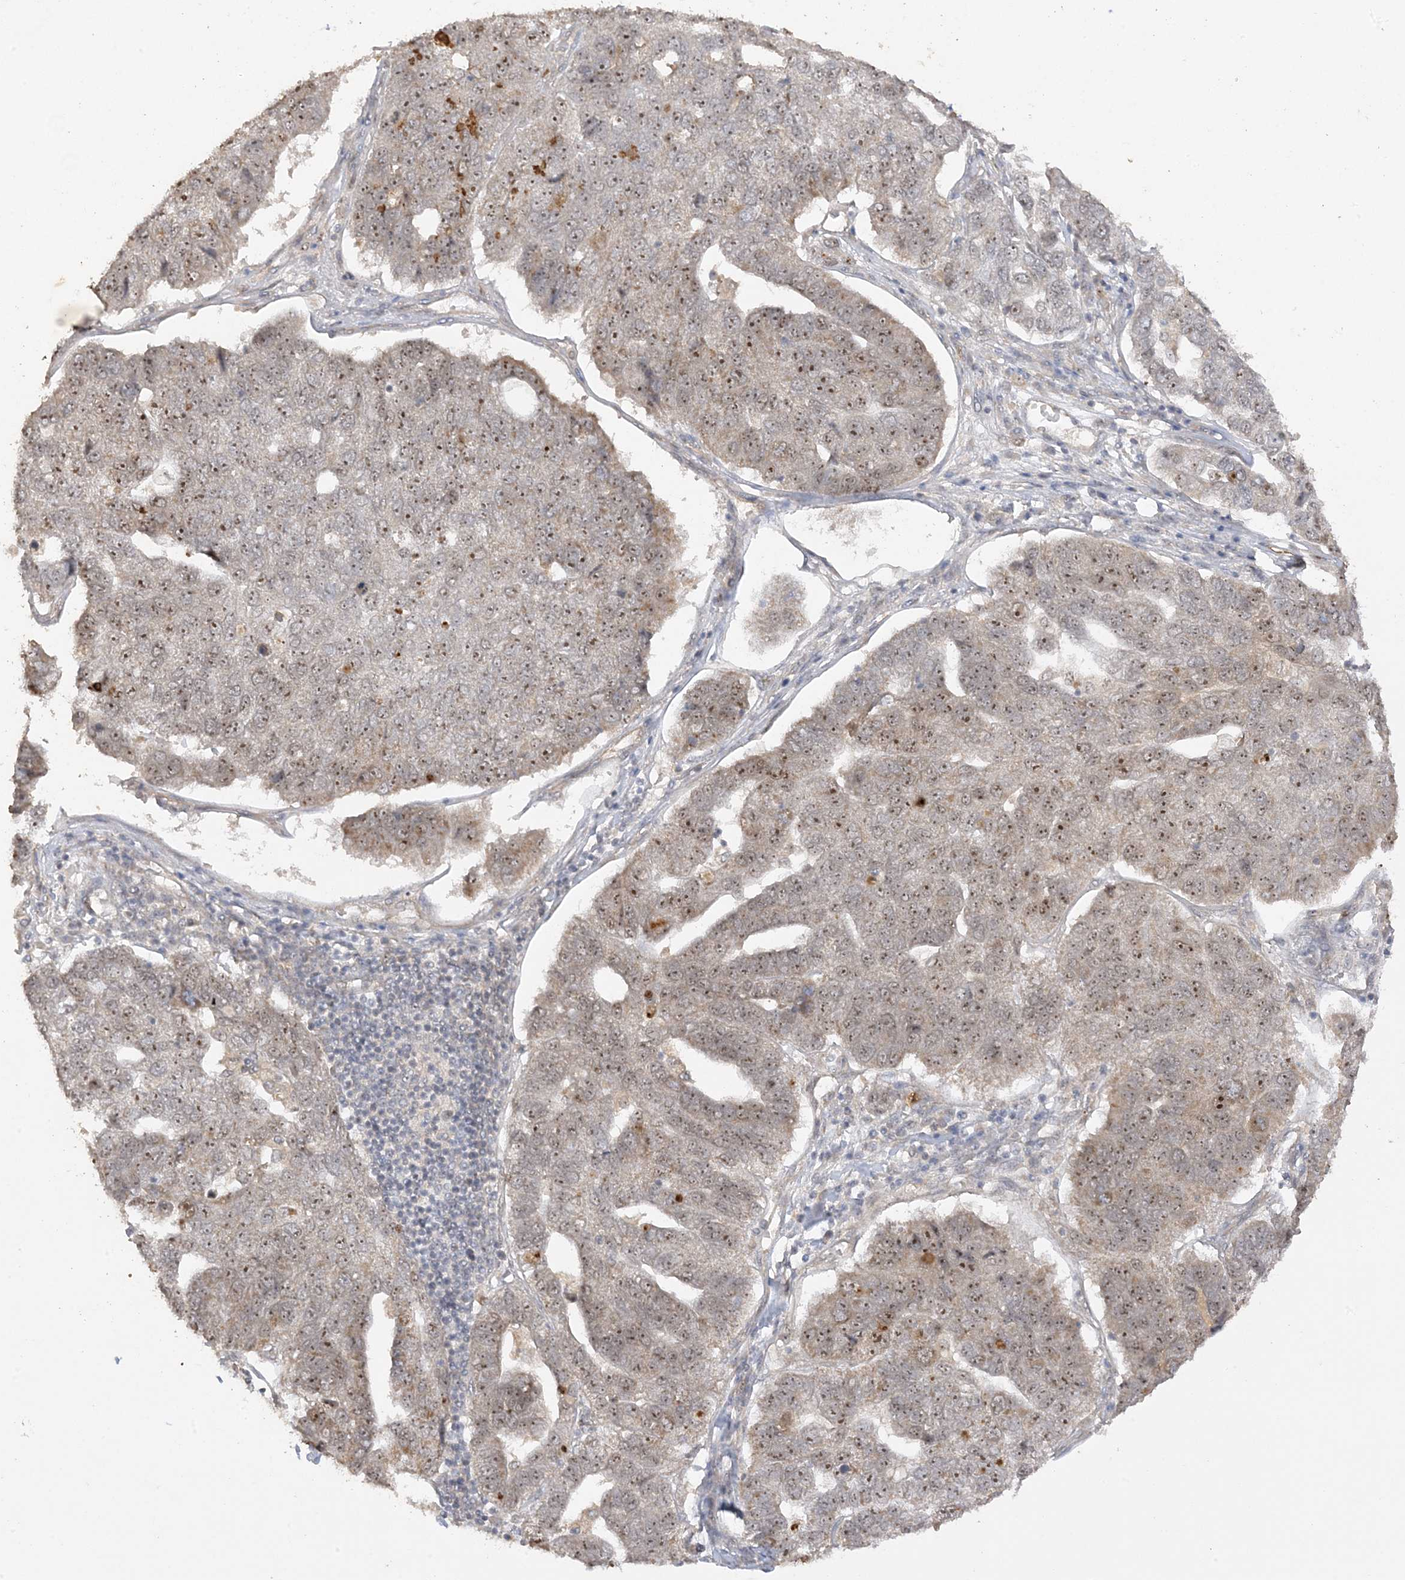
{"staining": {"intensity": "moderate", "quantity": ">75%", "location": "nuclear"}, "tissue": "pancreatic cancer", "cell_type": "Tumor cells", "image_type": "cancer", "snomed": [{"axis": "morphology", "description": "Adenocarcinoma, NOS"}, {"axis": "topography", "description": "Pancreas"}], "caption": "DAB (3,3'-diaminobenzidine) immunohistochemical staining of pancreatic cancer reveals moderate nuclear protein expression in about >75% of tumor cells.", "gene": "DDX18", "patient": {"sex": "female", "age": 61}}